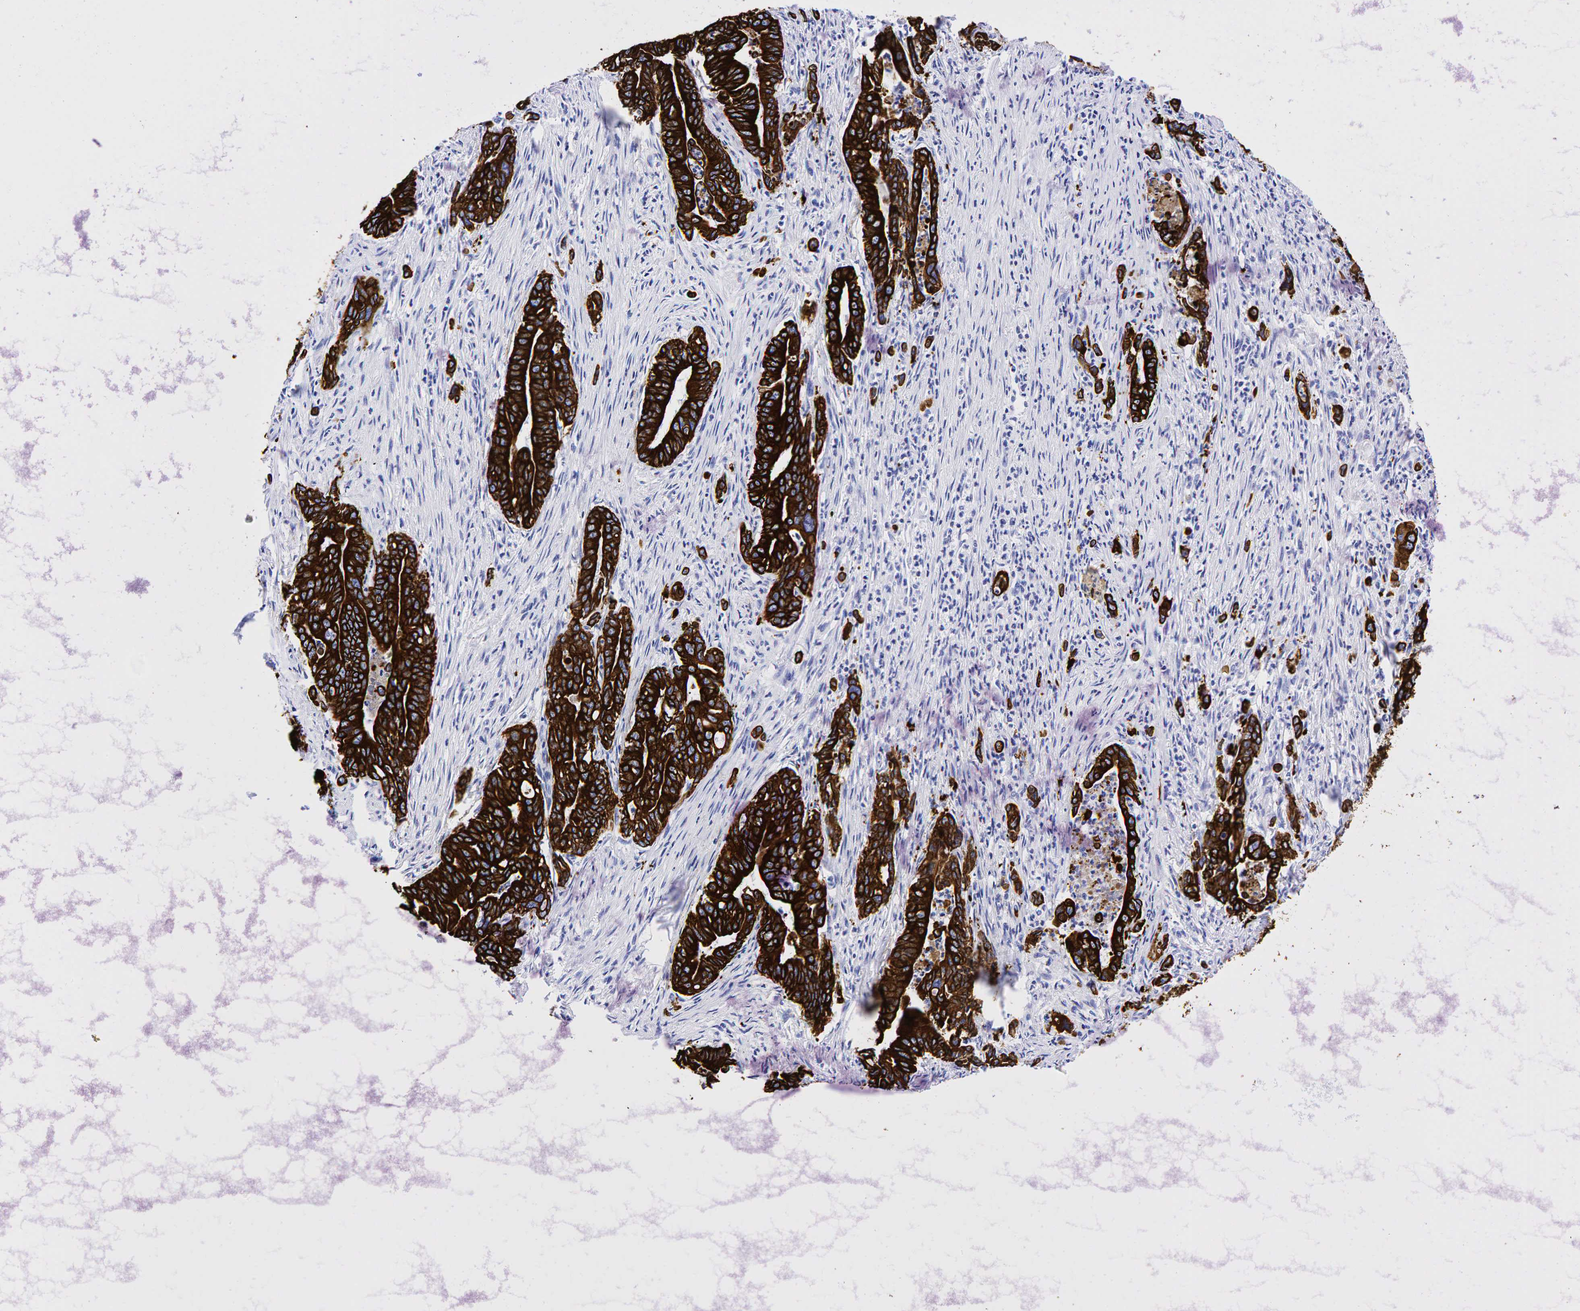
{"staining": {"intensity": "strong", "quantity": ">75%", "location": "cytoplasmic/membranous"}, "tissue": "stomach cancer", "cell_type": "Tumor cells", "image_type": "cancer", "snomed": [{"axis": "morphology", "description": "Adenocarcinoma, NOS"}, {"axis": "topography", "description": "Stomach"}], "caption": "A histopathology image of stomach cancer (adenocarcinoma) stained for a protein displays strong cytoplasmic/membranous brown staining in tumor cells. (Stains: DAB in brown, nuclei in blue, Microscopy: brightfield microscopy at high magnification).", "gene": "KRT19", "patient": {"sex": "female", "age": 76}}